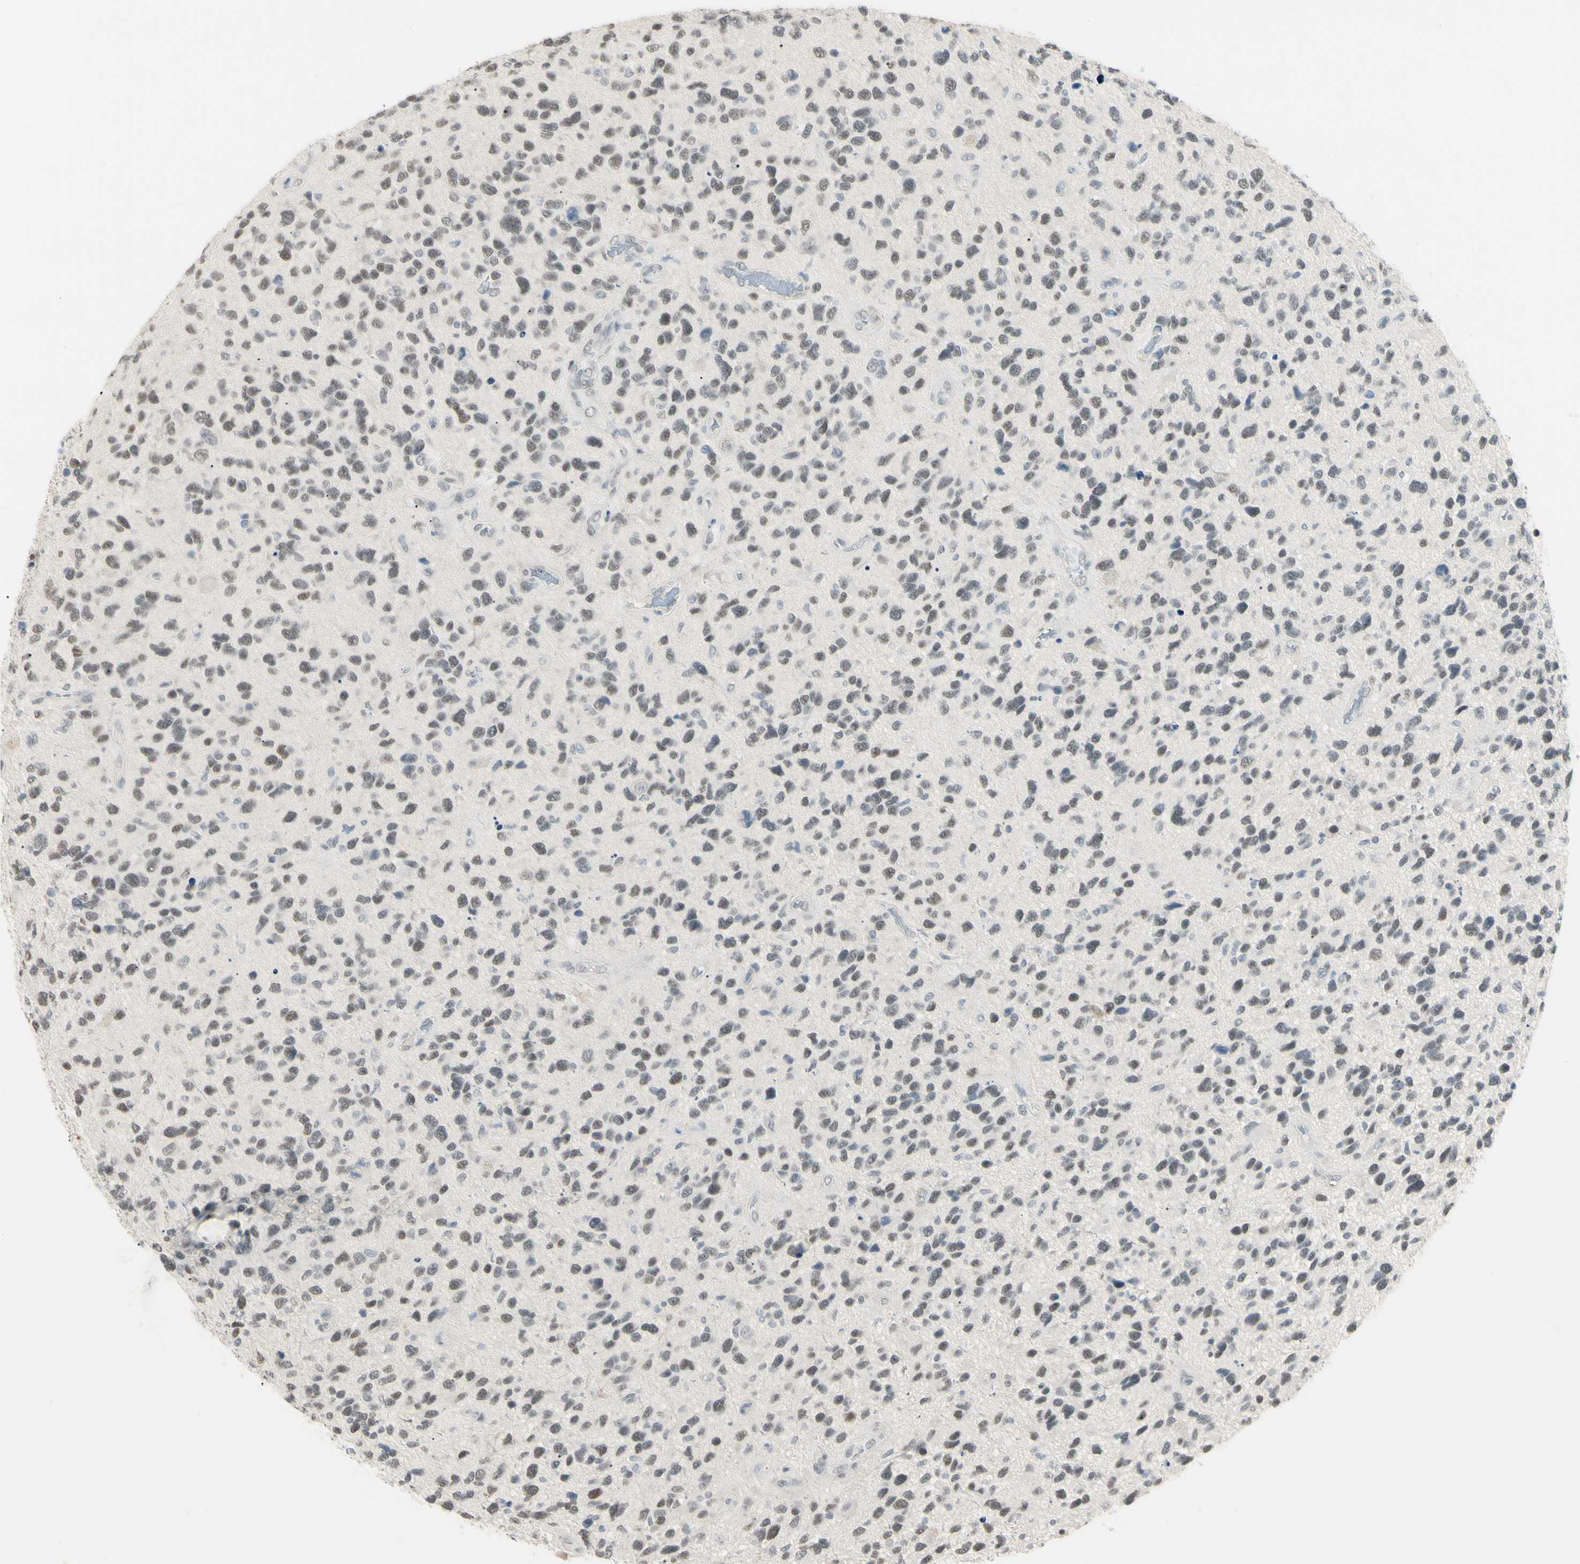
{"staining": {"intensity": "weak", "quantity": ">75%", "location": "nuclear"}, "tissue": "glioma", "cell_type": "Tumor cells", "image_type": "cancer", "snomed": [{"axis": "morphology", "description": "Glioma, malignant, High grade"}, {"axis": "topography", "description": "Brain"}], "caption": "Weak nuclear staining for a protein is appreciated in about >75% of tumor cells of malignant glioma (high-grade) using immunohistochemistry.", "gene": "ASPN", "patient": {"sex": "female", "age": 58}}